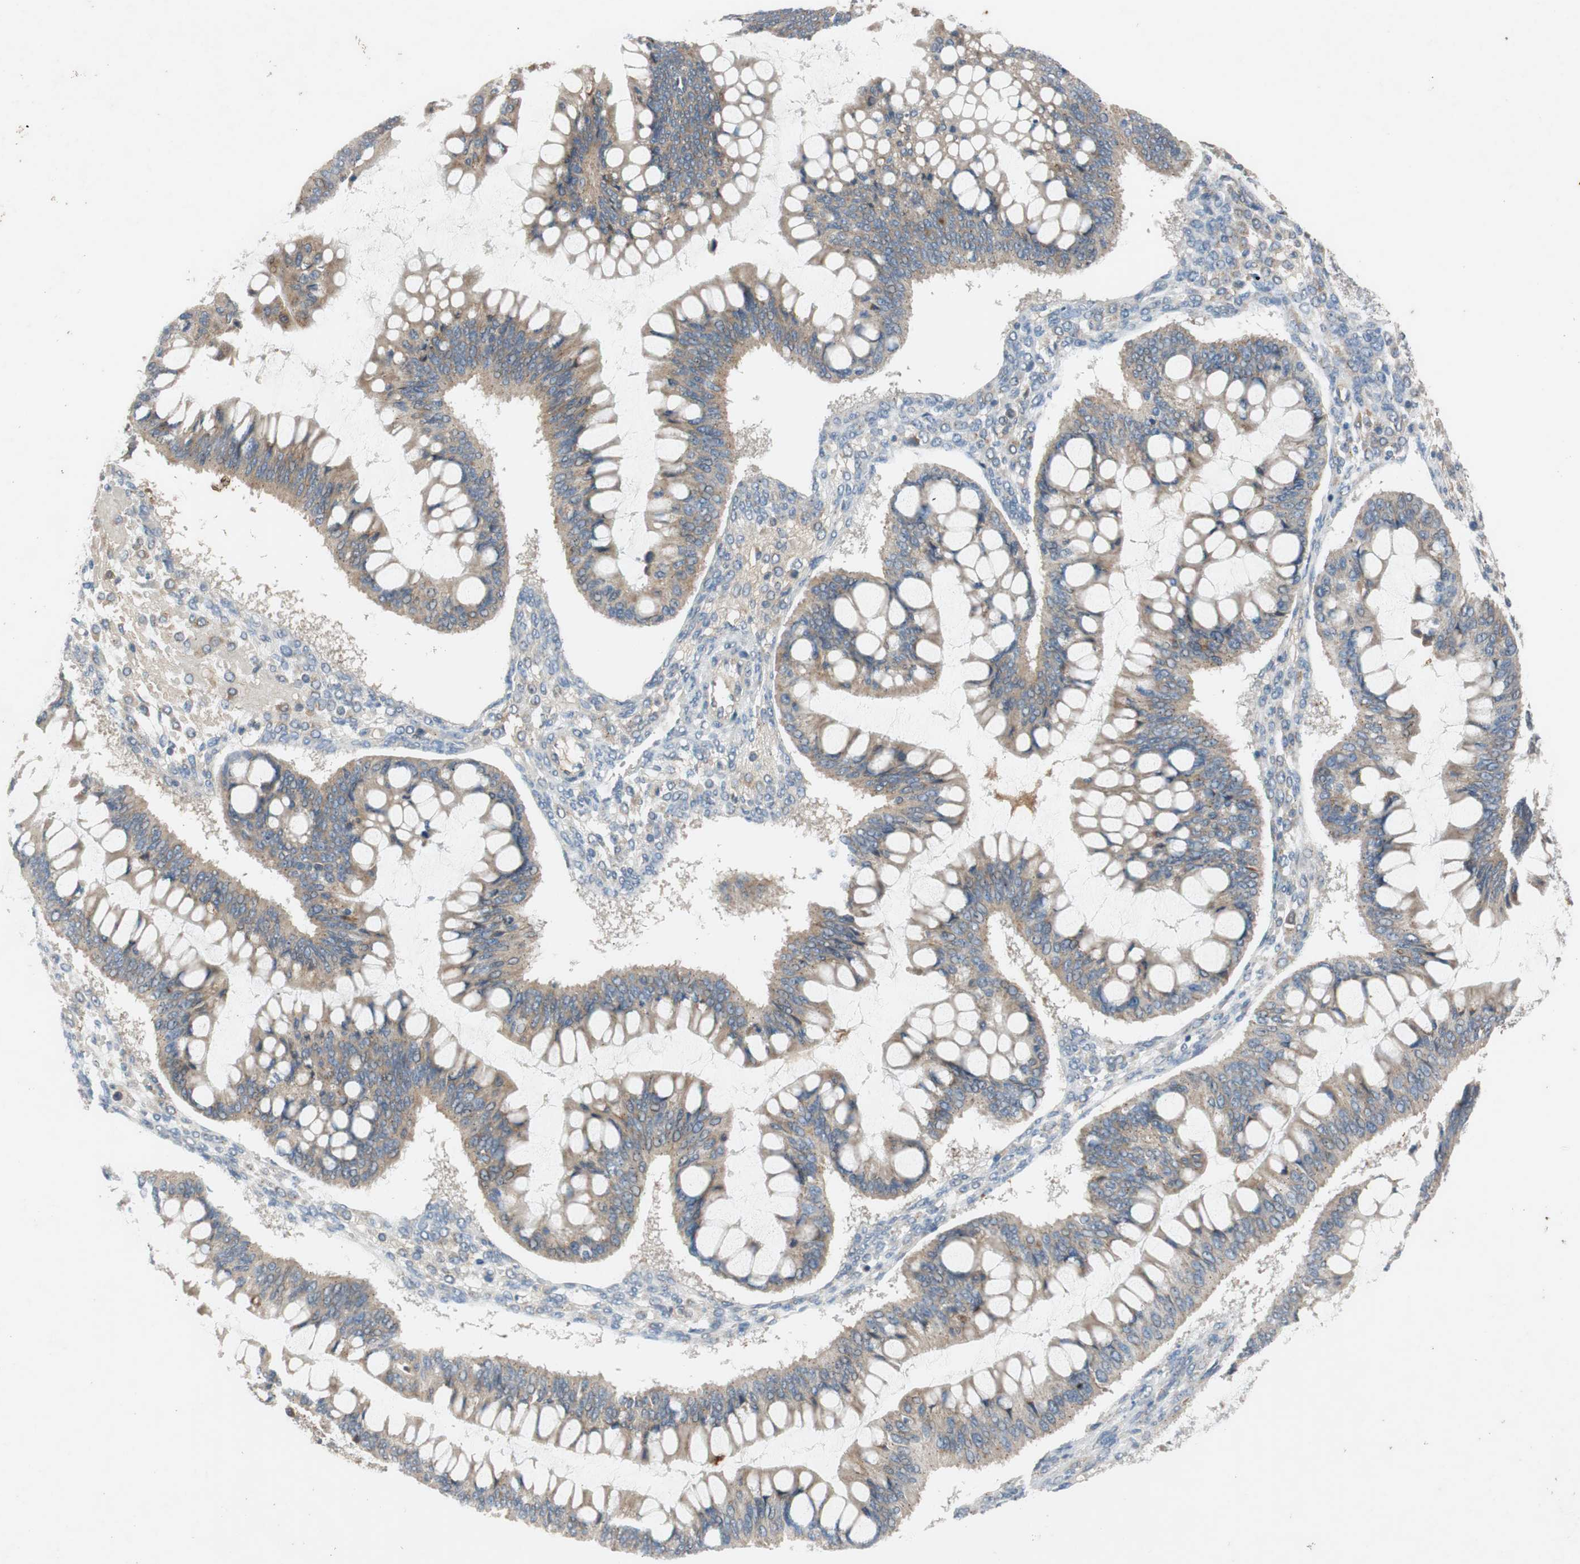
{"staining": {"intensity": "moderate", "quantity": ">75%", "location": "cytoplasmic/membranous"}, "tissue": "ovarian cancer", "cell_type": "Tumor cells", "image_type": "cancer", "snomed": [{"axis": "morphology", "description": "Cystadenocarcinoma, mucinous, NOS"}, {"axis": "topography", "description": "Ovary"}], "caption": "High-power microscopy captured an immunohistochemistry (IHC) photomicrograph of mucinous cystadenocarcinoma (ovarian), revealing moderate cytoplasmic/membranous expression in approximately >75% of tumor cells. The protein of interest is shown in brown color, while the nuclei are stained blue.", "gene": "ADD2", "patient": {"sex": "female", "age": 73}}